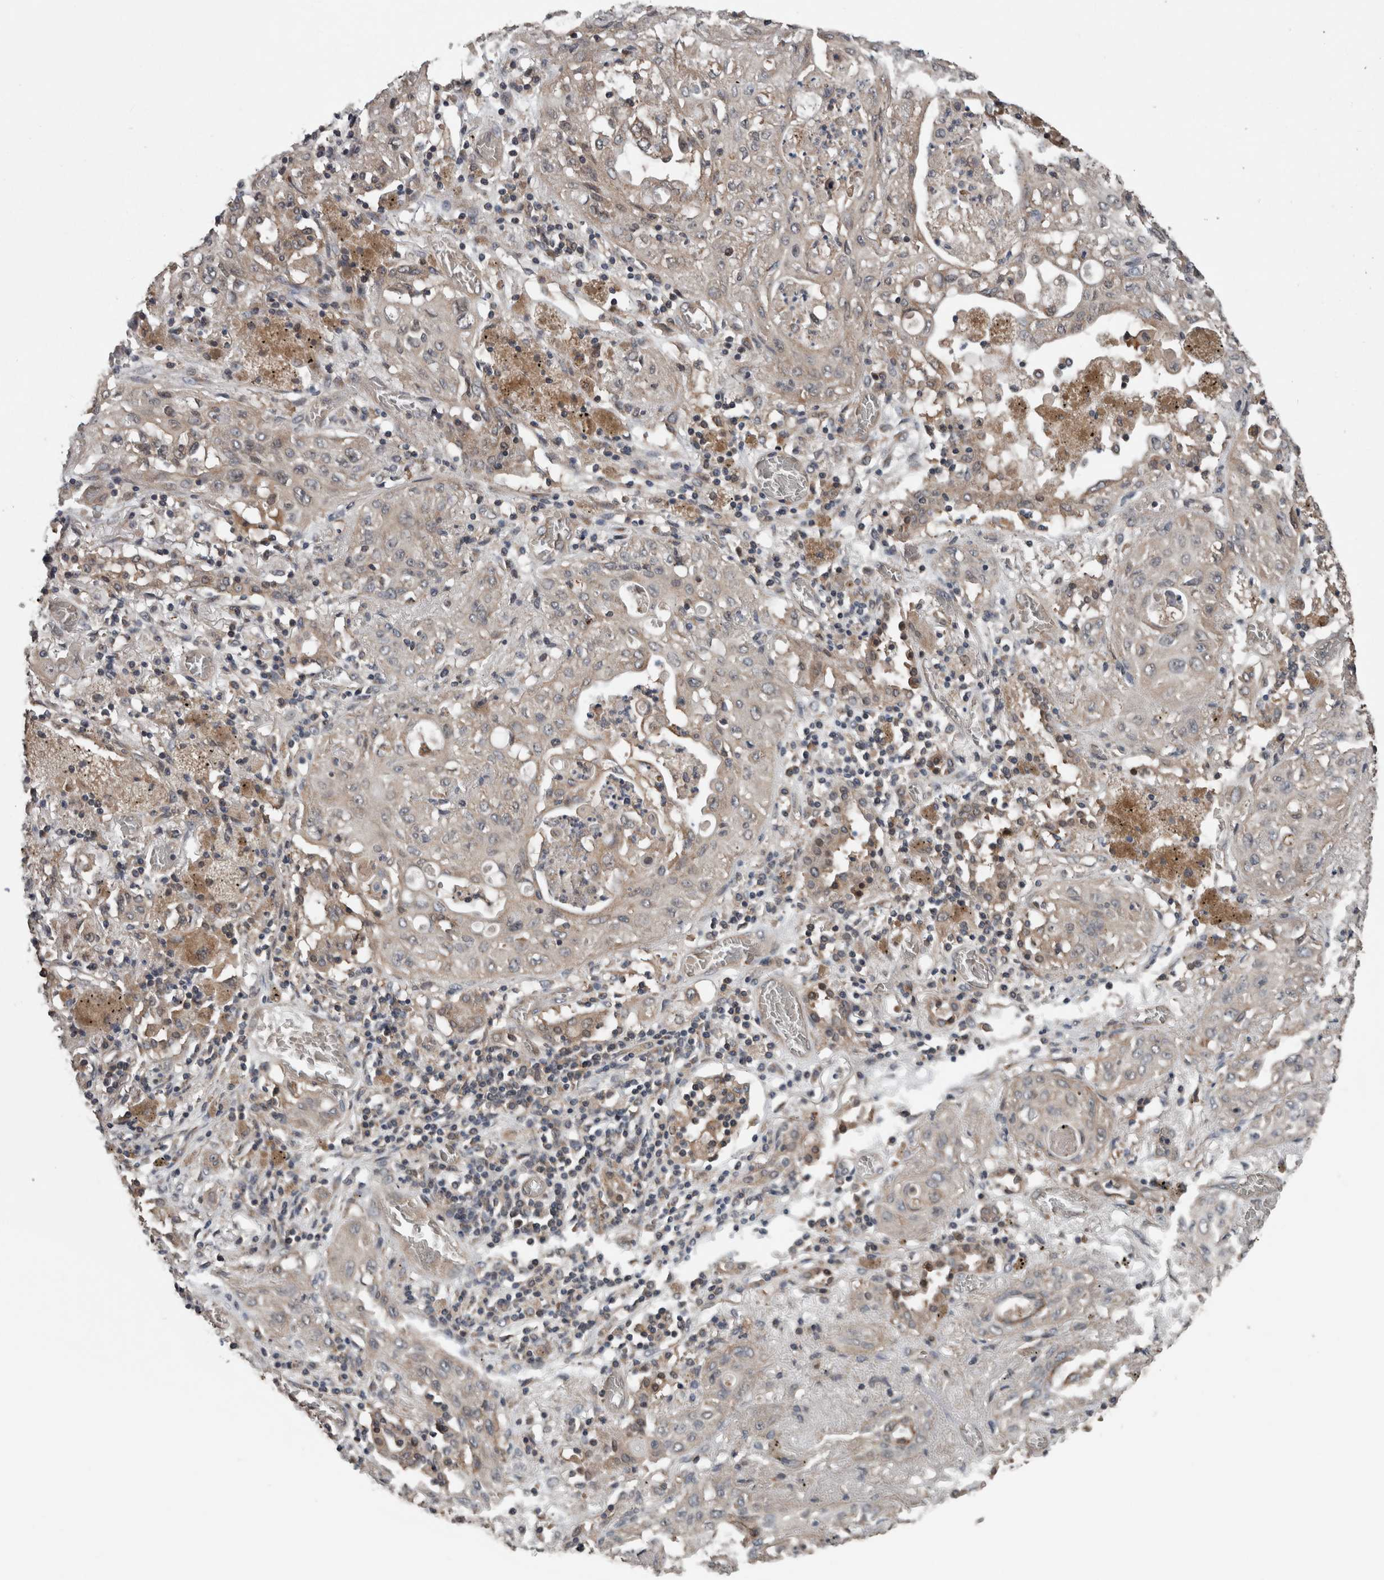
{"staining": {"intensity": "negative", "quantity": "none", "location": "none"}, "tissue": "lung cancer", "cell_type": "Tumor cells", "image_type": "cancer", "snomed": [{"axis": "morphology", "description": "Squamous cell carcinoma, NOS"}, {"axis": "topography", "description": "Lung"}], "caption": "Immunohistochemistry micrograph of lung squamous cell carcinoma stained for a protein (brown), which demonstrates no expression in tumor cells. (DAB immunohistochemistry (IHC), high magnification).", "gene": "RIOK3", "patient": {"sex": "female", "age": 47}}